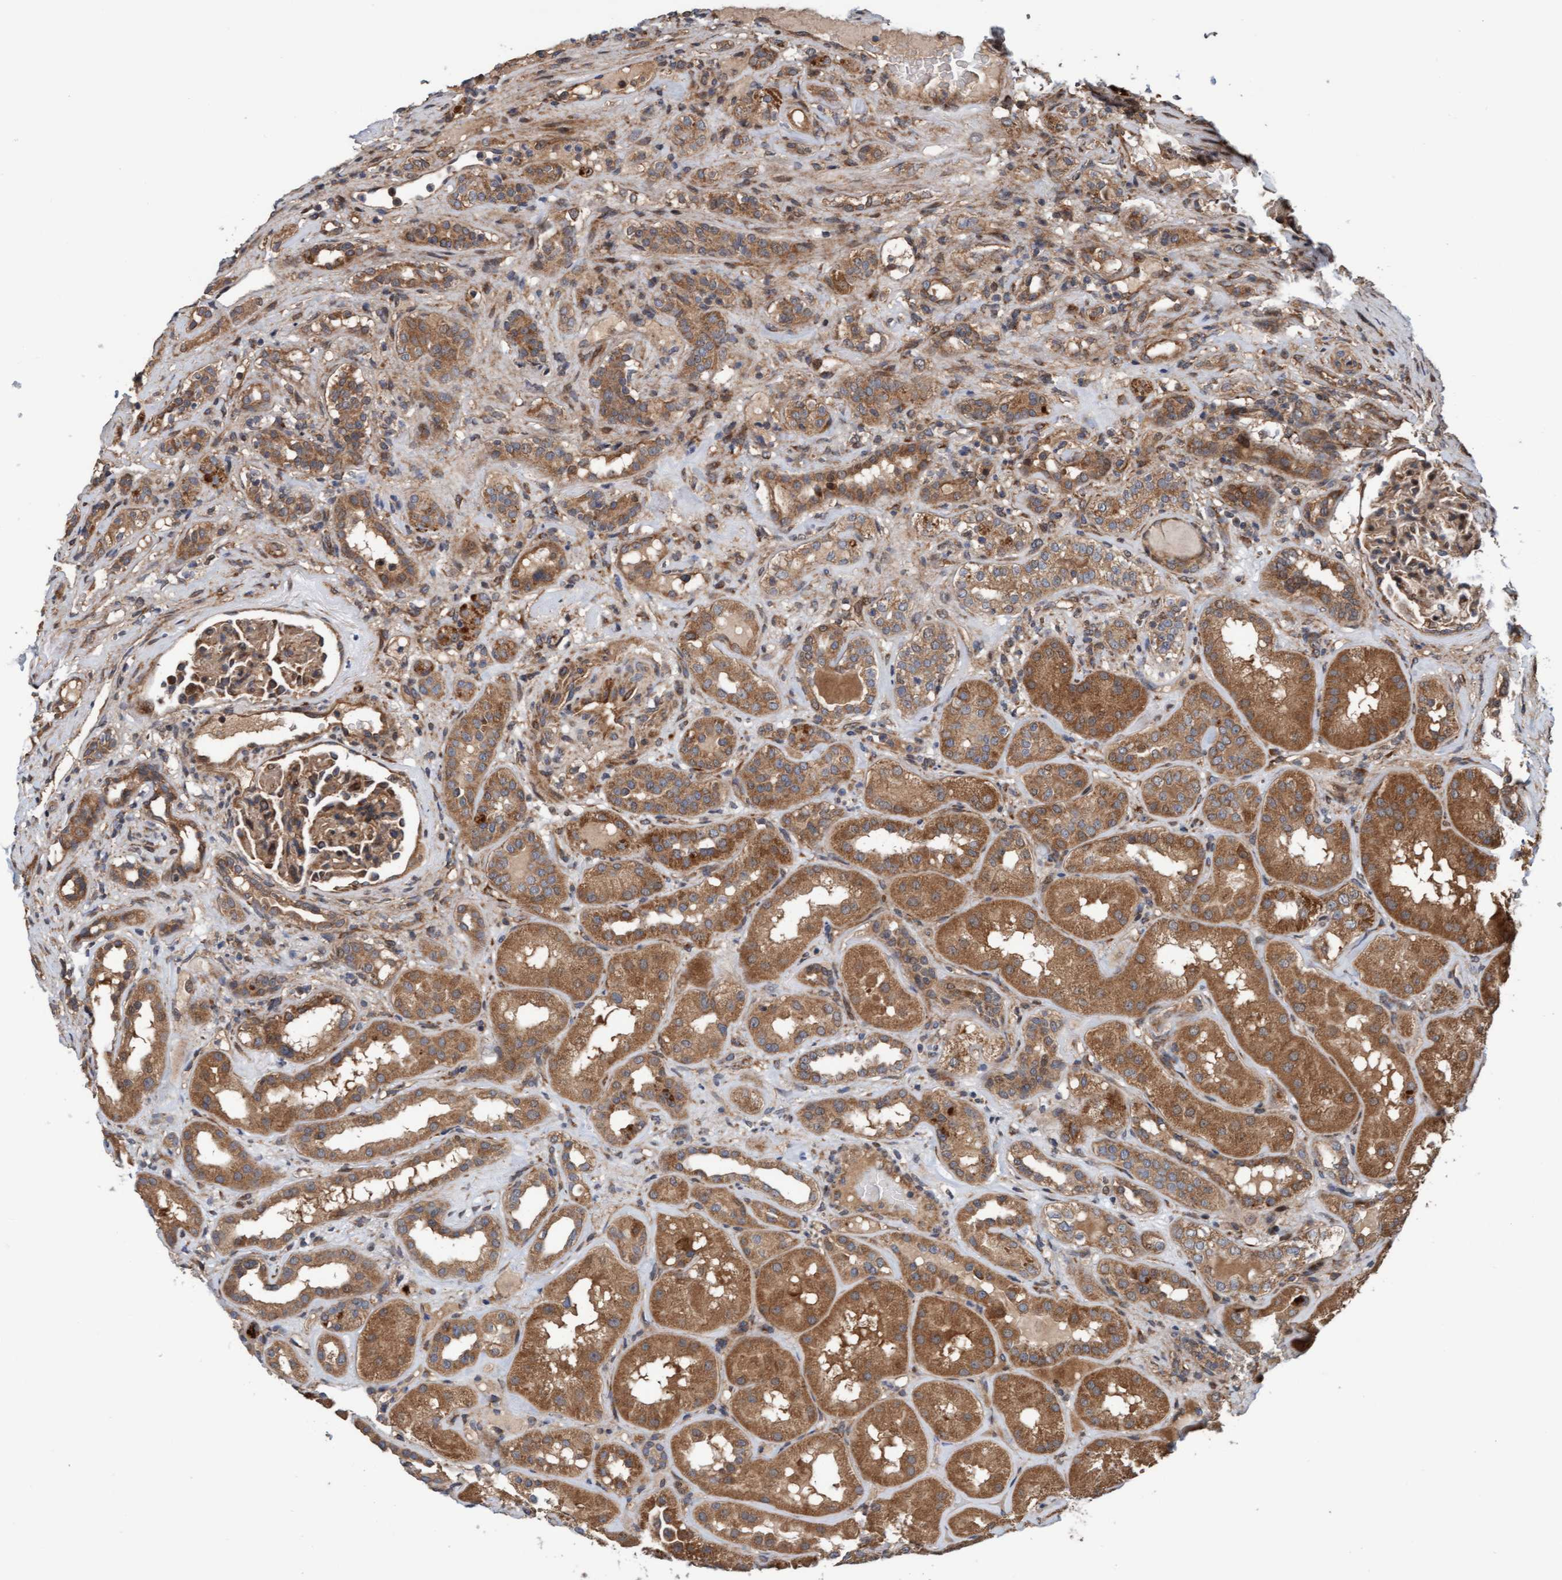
{"staining": {"intensity": "moderate", "quantity": ">75%", "location": "cytoplasmic/membranous"}, "tissue": "renal cancer", "cell_type": "Tumor cells", "image_type": "cancer", "snomed": [{"axis": "morphology", "description": "Normal tissue, NOS"}, {"axis": "morphology", "description": "Adenocarcinoma, NOS"}, {"axis": "topography", "description": "Kidney"}], "caption": "Immunohistochemistry (IHC) photomicrograph of renal cancer stained for a protein (brown), which exhibits medium levels of moderate cytoplasmic/membranous positivity in about >75% of tumor cells.", "gene": "MLXIP", "patient": {"sex": "female", "age": 72}}